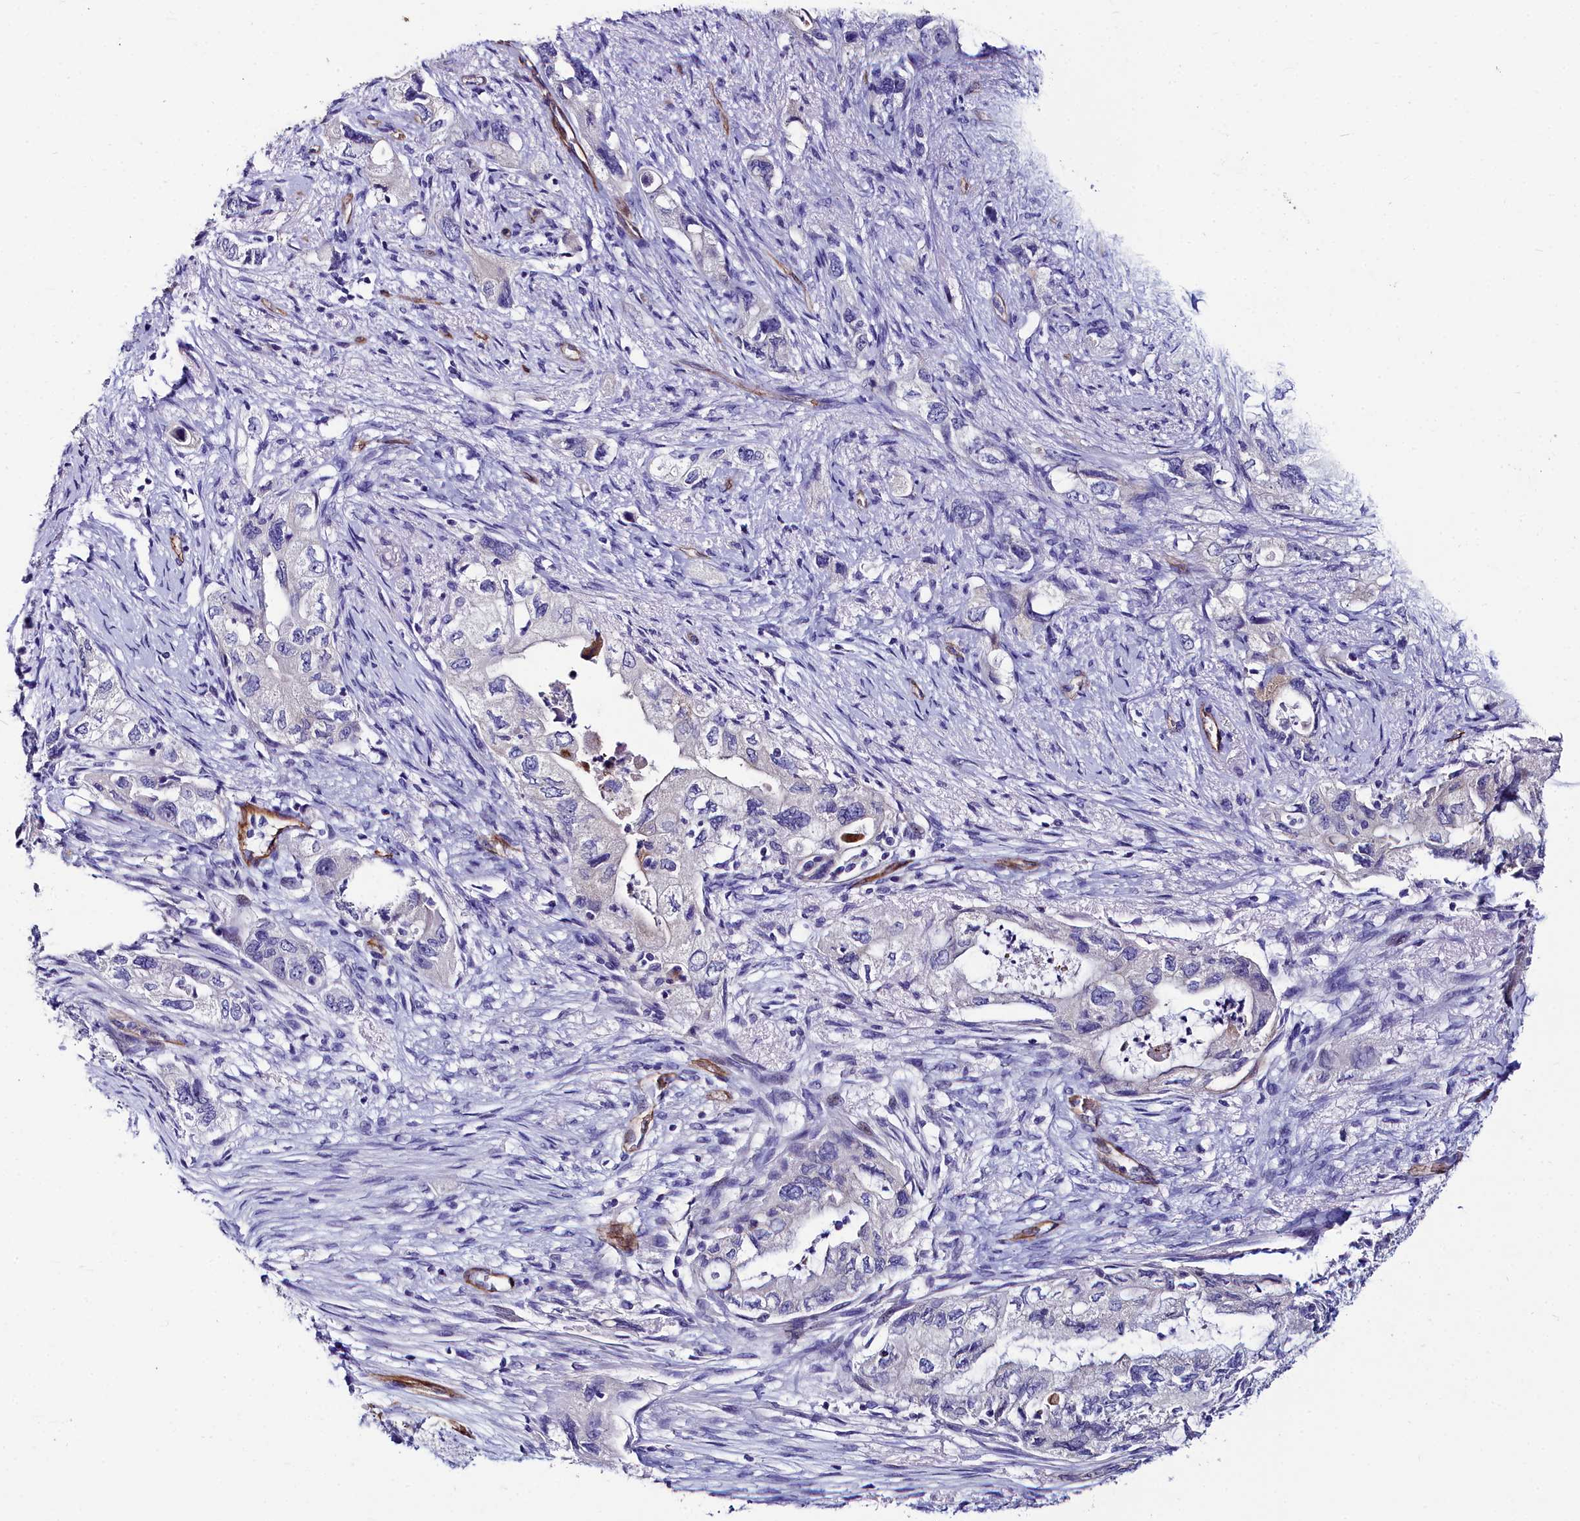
{"staining": {"intensity": "negative", "quantity": "none", "location": "none"}, "tissue": "pancreatic cancer", "cell_type": "Tumor cells", "image_type": "cancer", "snomed": [{"axis": "morphology", "description": "Adenocarcinoma, NOS"}, {"axis": "topography", "description": "Pancreas"}], "caption": "Human pancreatic cancer stained for a protein using immunohistochemistry (IHC) reveals no staining in tumor cells.", "gene": "CYP4F11", "patient": {"sex": "female", "age": 73}}